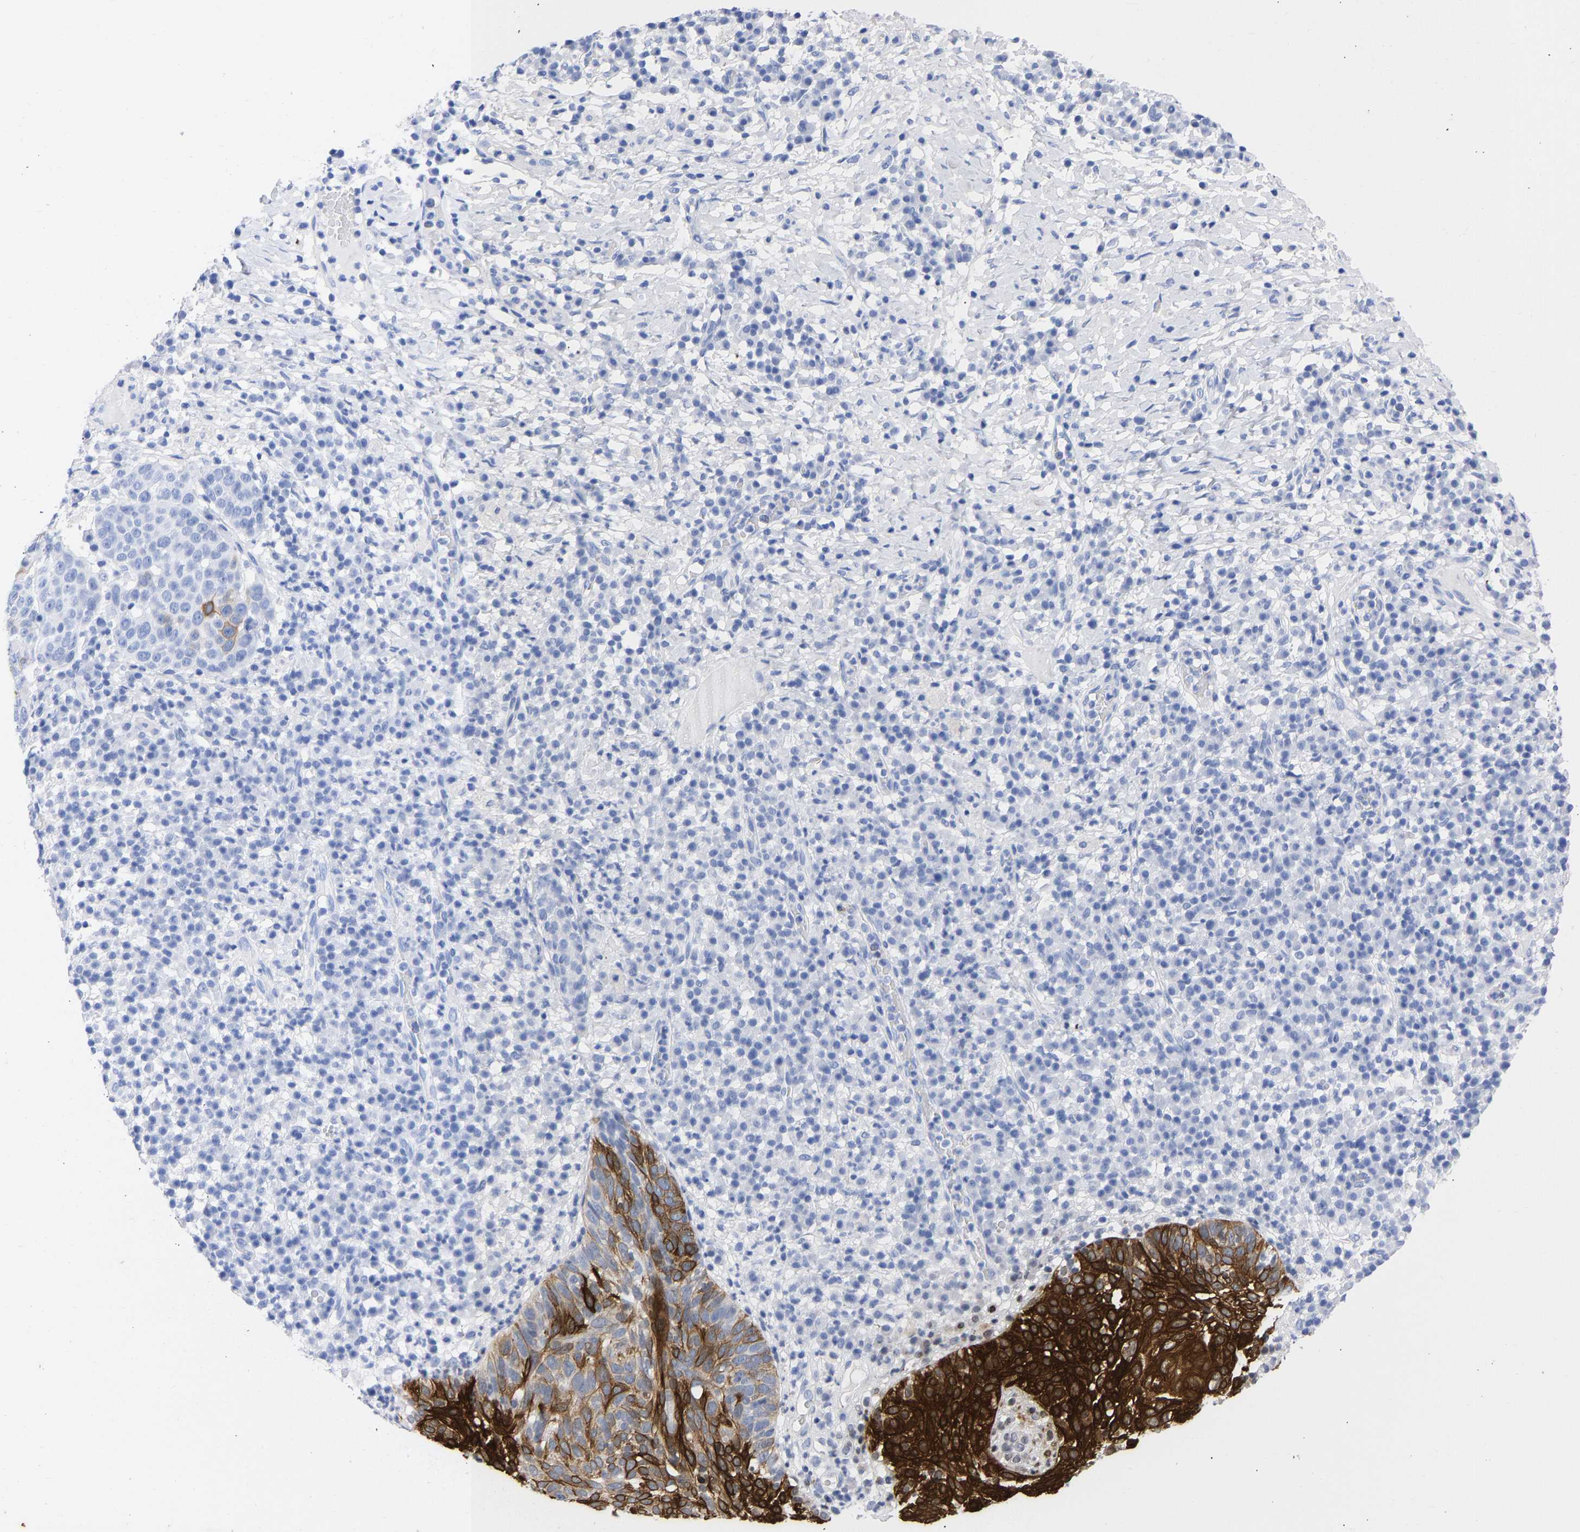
{"staining": {"intensity": "negative", "quantity": "none", "location": "none"}, "tissue": "skin cancer", "cell_type": "Tumor cells", "image_type": "cancer", "snomed": [{"axis": "morphology", "description": "Squamous cell carcinoma in situ, NOS"}, {"axis": "morphology", "description": "Squamous cell carcinoma, NOS"}, {"axis": "topography", "description": "Skin"}], "caption": "The histopathology image demonstrates no staining of tumor cells in skin cancer (squamous cell carcinoma). (Stains: DAB immunohistochemistry with hematoxylin counter stain, Microscopy: brightfield microscopy at high magnification).", "gene": "KRT1", "patient": {"sex": "male", "age": 93}}